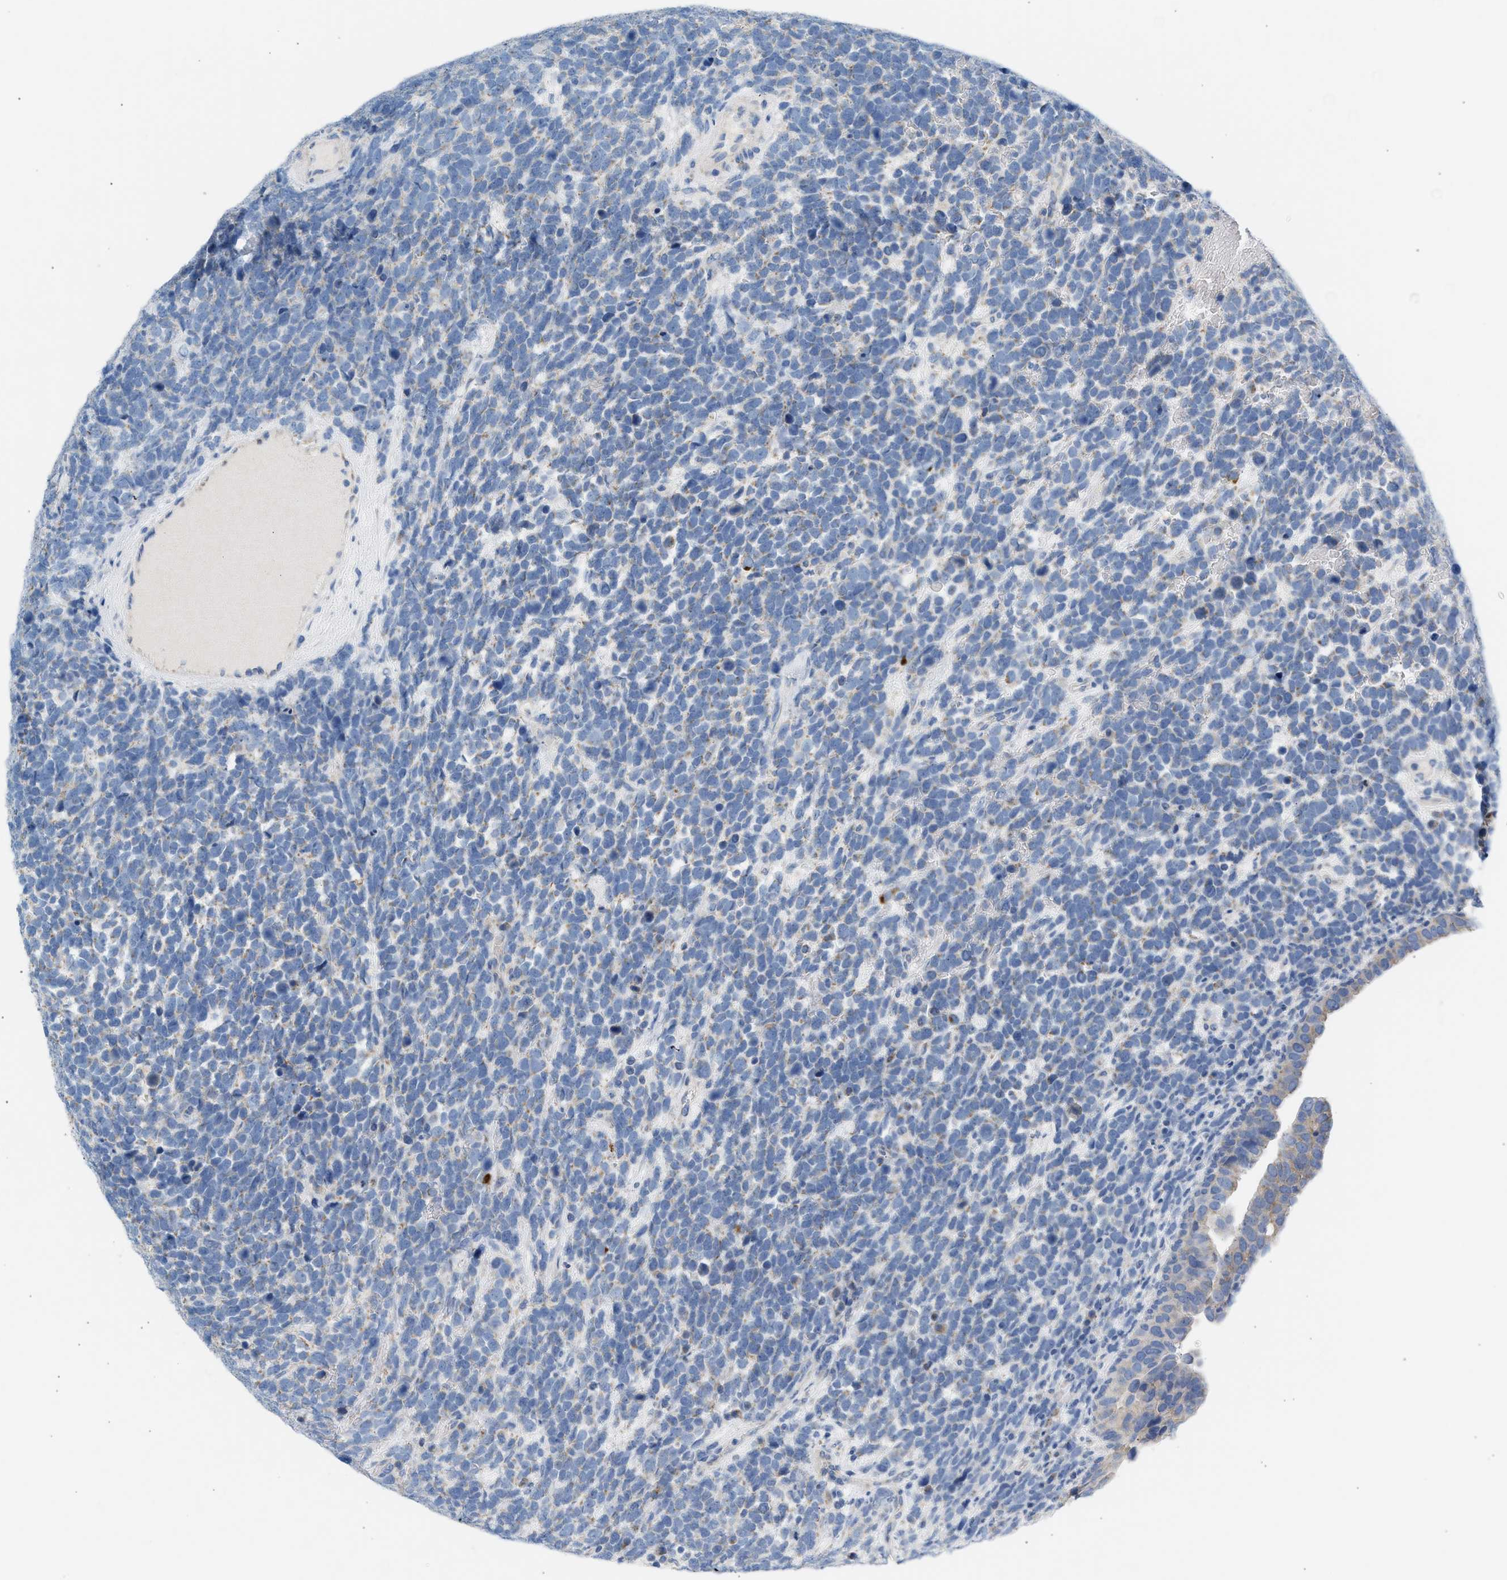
{"staining": {"intensity": "weak", "quantity": "<25%", "location": "cytoplasmic/membranous"}, "tissue": "urothelial cancer", "cell_type": "Tumor cells", "image_type": "cancer", "snomed": [{"axis": "morphology", "description": "Urothelial carcinoma, High grade"}, {"axis": "topography", "description": "Urinary bladder"}], "caption": "Photomicrograph shows no protein positivity in tumor cells of high-grade urothelial carcinoma tissue.", "gene": "NDUFS8", "patient": {"sex": "female", "age": 82}}